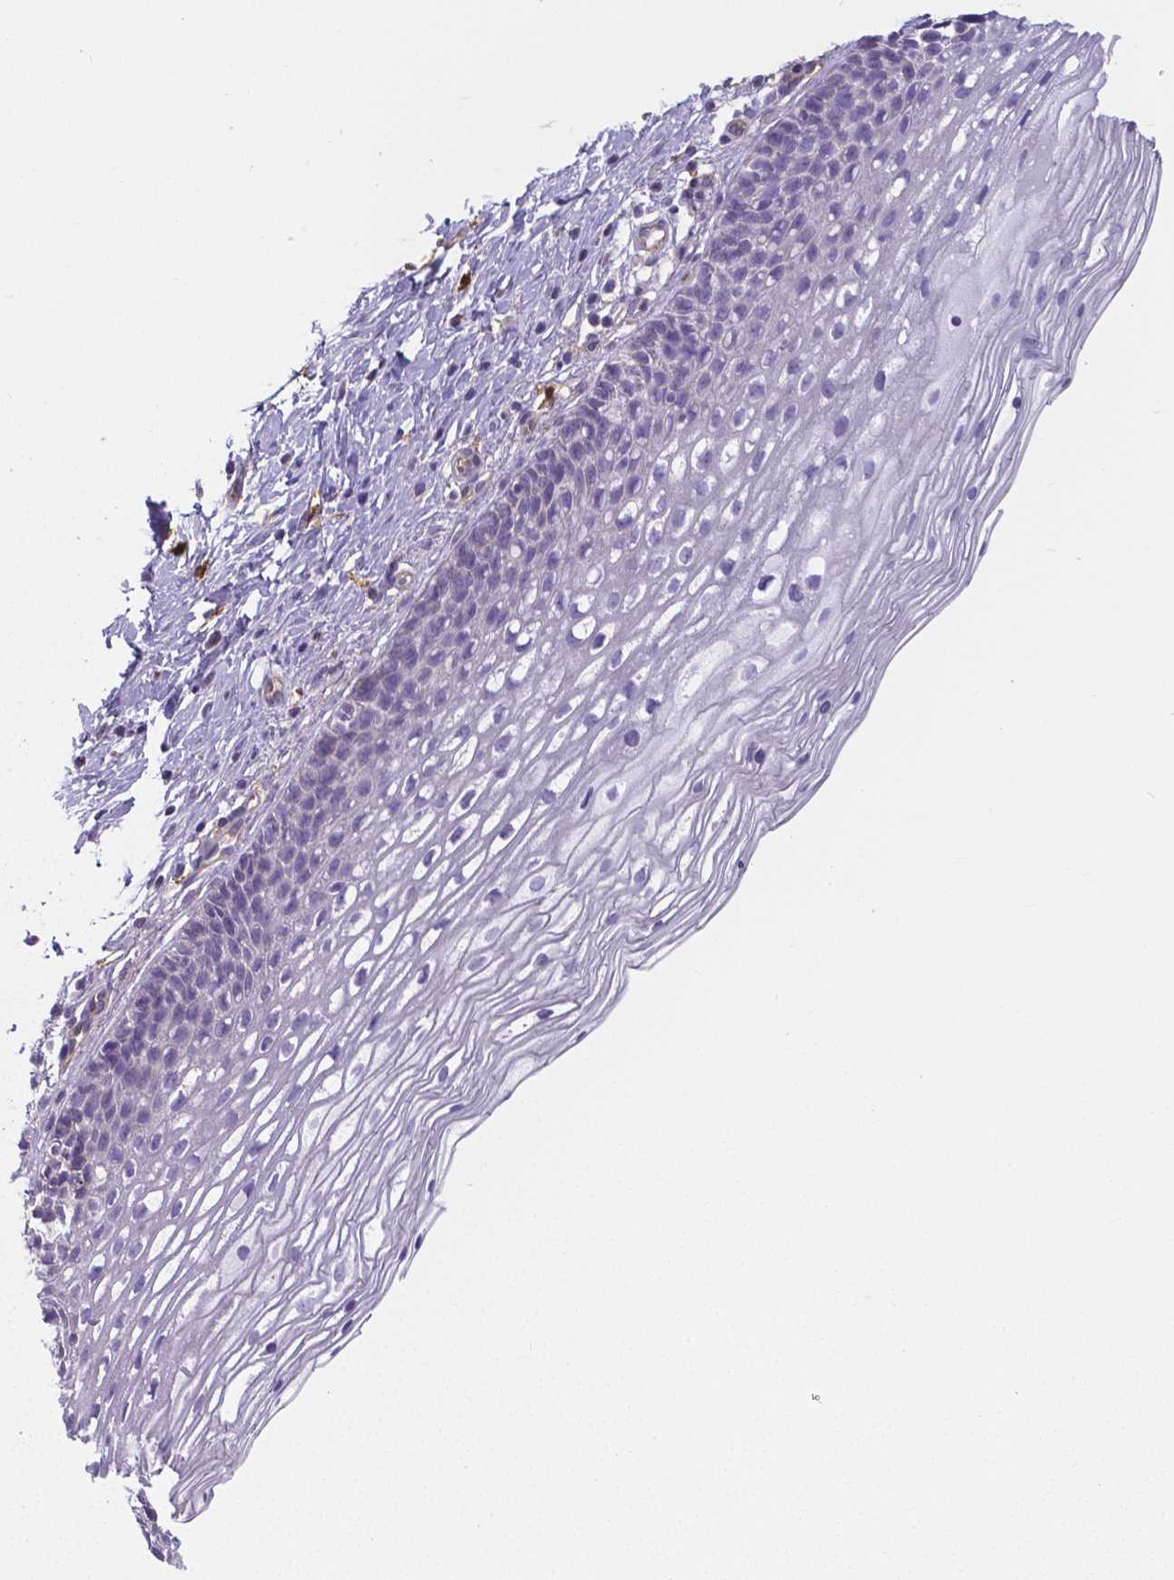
{"staining": {"intensity": "negative", "quantity": "none", "location": "none"}, "tissue": "cervix", "cell_type": "Glandular cells", "image_type": "normal", "snomed": [{"axis": "morphology", "description": "Normal tissue, NOS"}, {"axis": "topography", "description": "Cervix"}], "caption": "Image shows no significant protein staining in glandular cells of unremarkable cervix.", "gene": "CRMP1", "patient": {"sex": "female", "age": 34}}